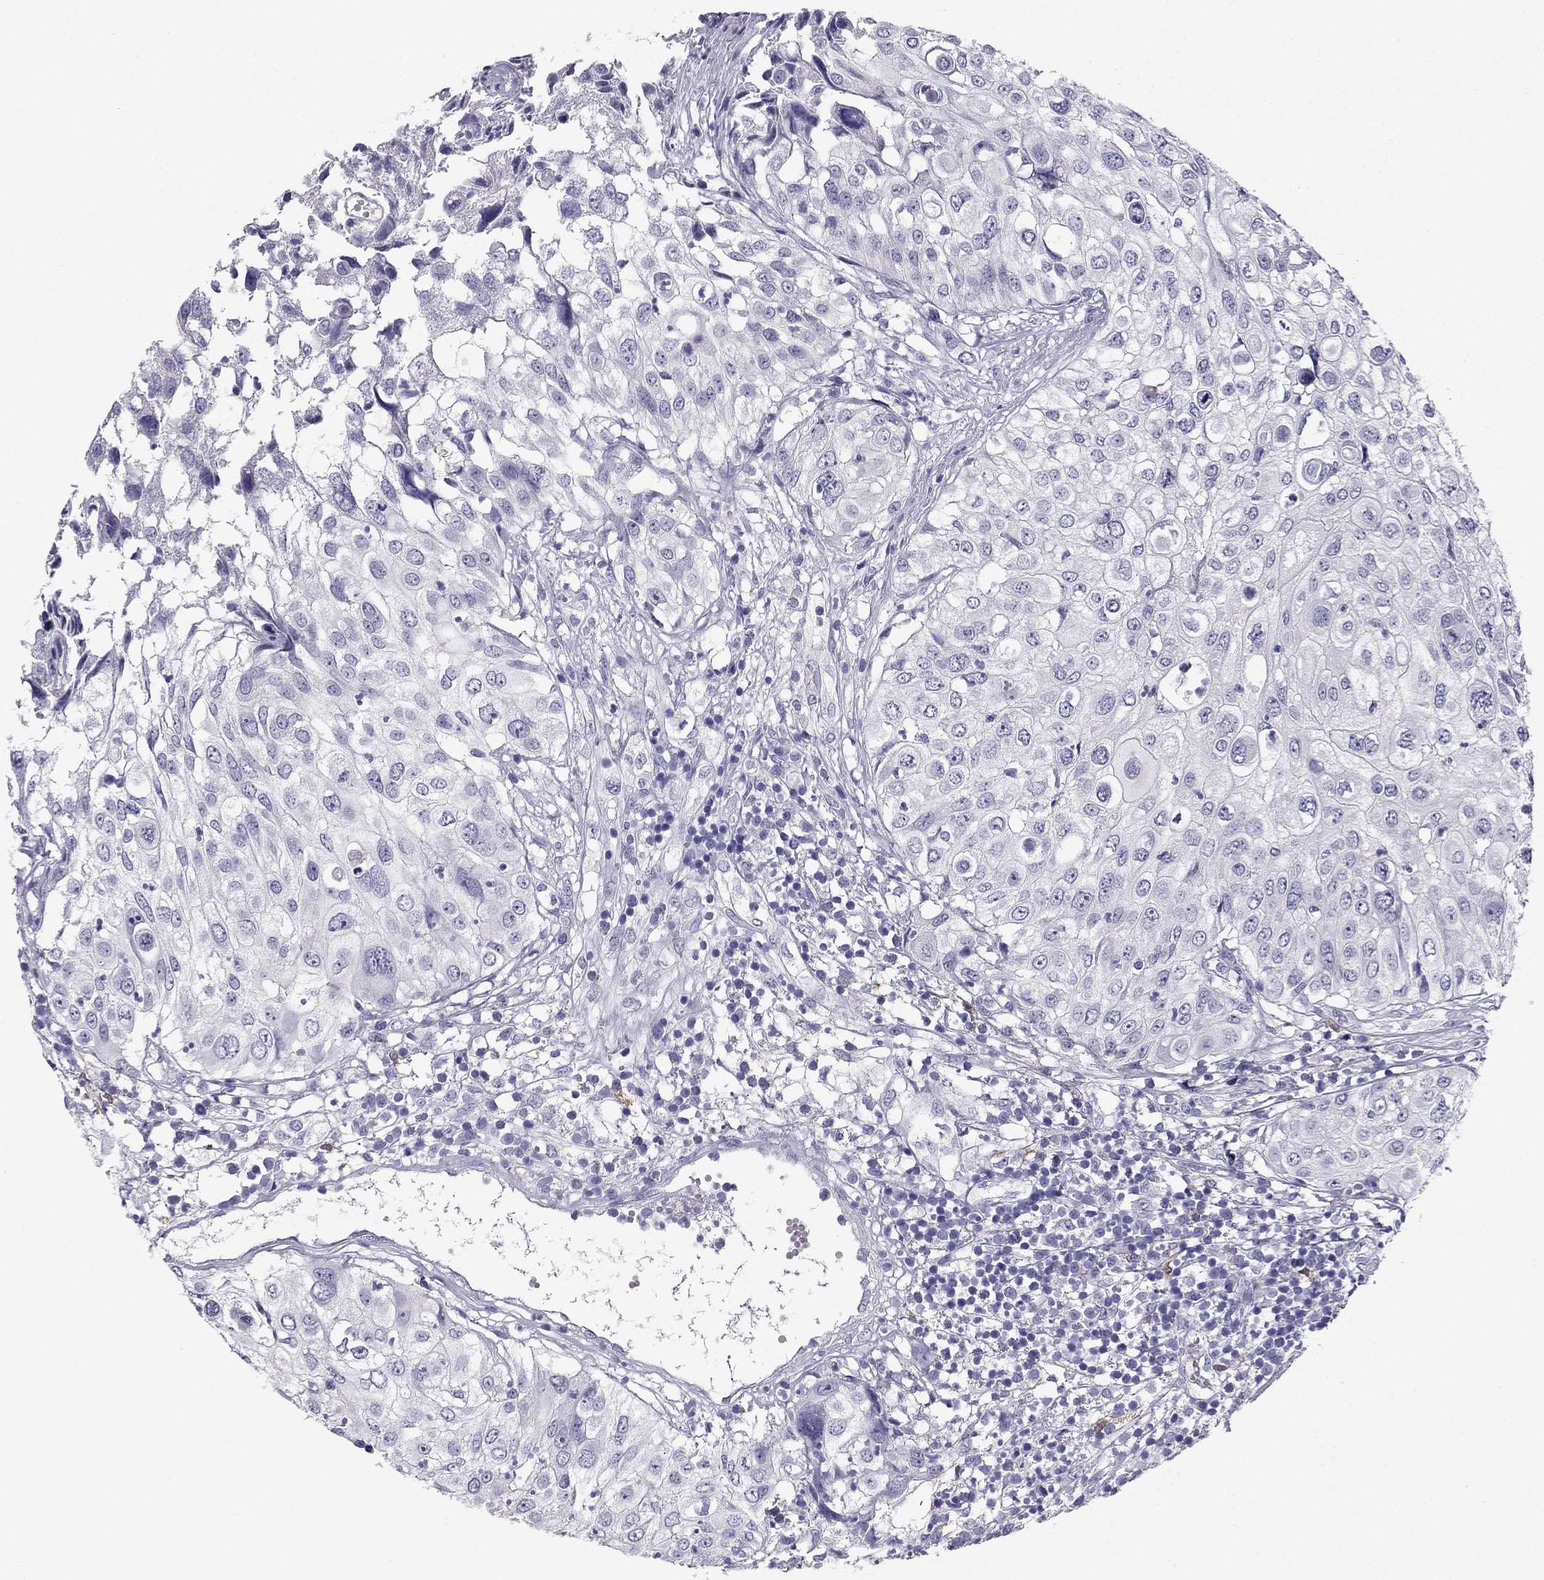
{"staining": {"intensity": "negative", "quantity": "none", "location": "none"}, "tissue": "urothelial cancer", "cell_type": "Tumor cells", "image_type": "cancer", "snomed": [{"axis": "morphology", "description": "Urothelial carcinoma, High grade"}, {"axis": "topography", "description": "Urinary bladder"}], "caption": "The histopathology image demonstrates no significant staining in tumor cells of high-grade urothelial carcinoma.", "gene": "LMTK3", "patient": {"sex": "female", "age": 79}}